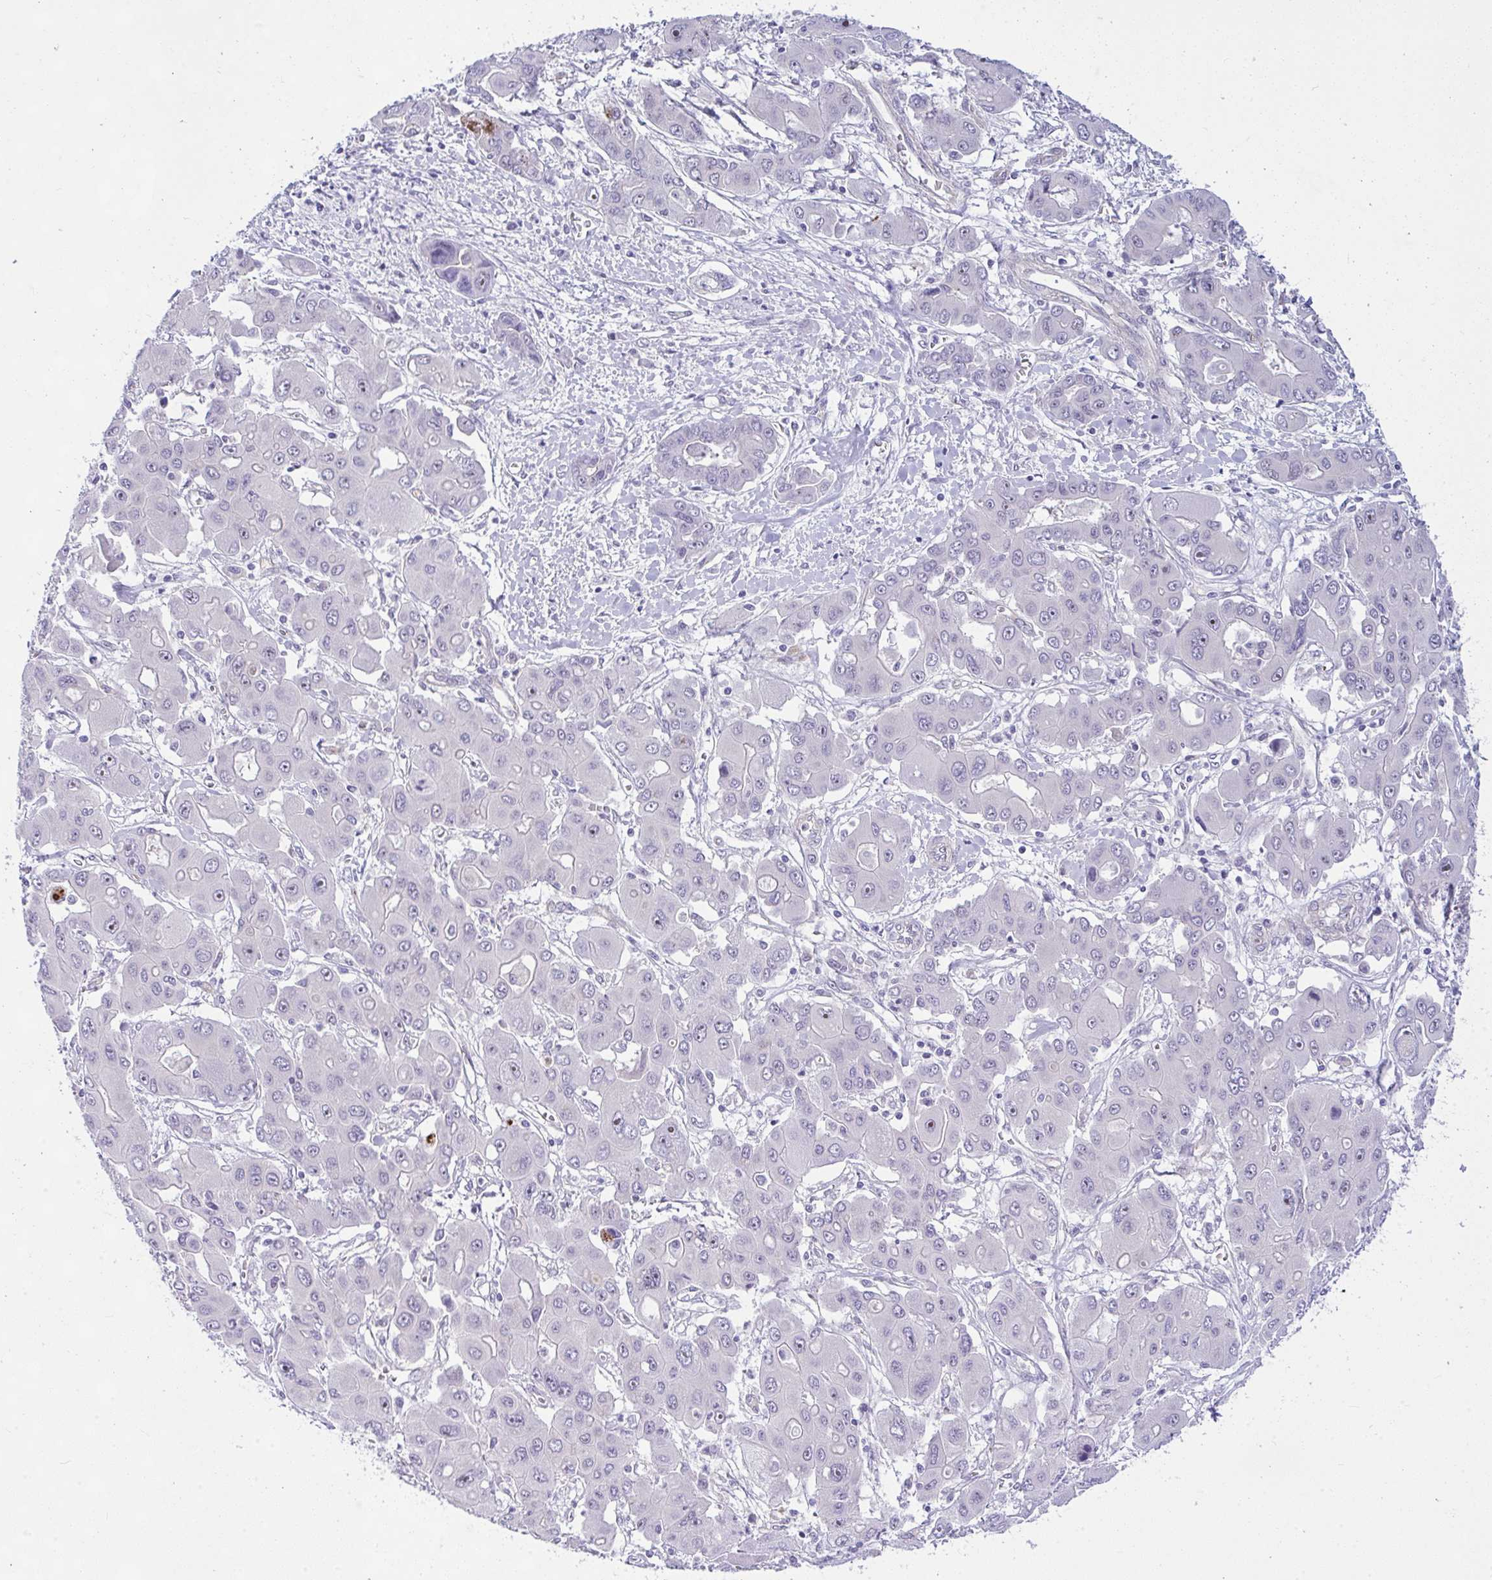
{"staining": {"intensity": "negative", "quantity": "none", "location": "none"}, "tissue": "liver cancer", "cell_type": "Tumor cells", "image_type": "cancer", "snomed": [{"axis": "morphology", "description": "Cholangiocarcinoma"}, {"axis": "topography", "description": "Liver"}], "caption": "Tumor cells show no significant expression in liver cholangiocarcinoma.", "gene": "NFXL1", "patient": {"sex": "male", "age": 67}}